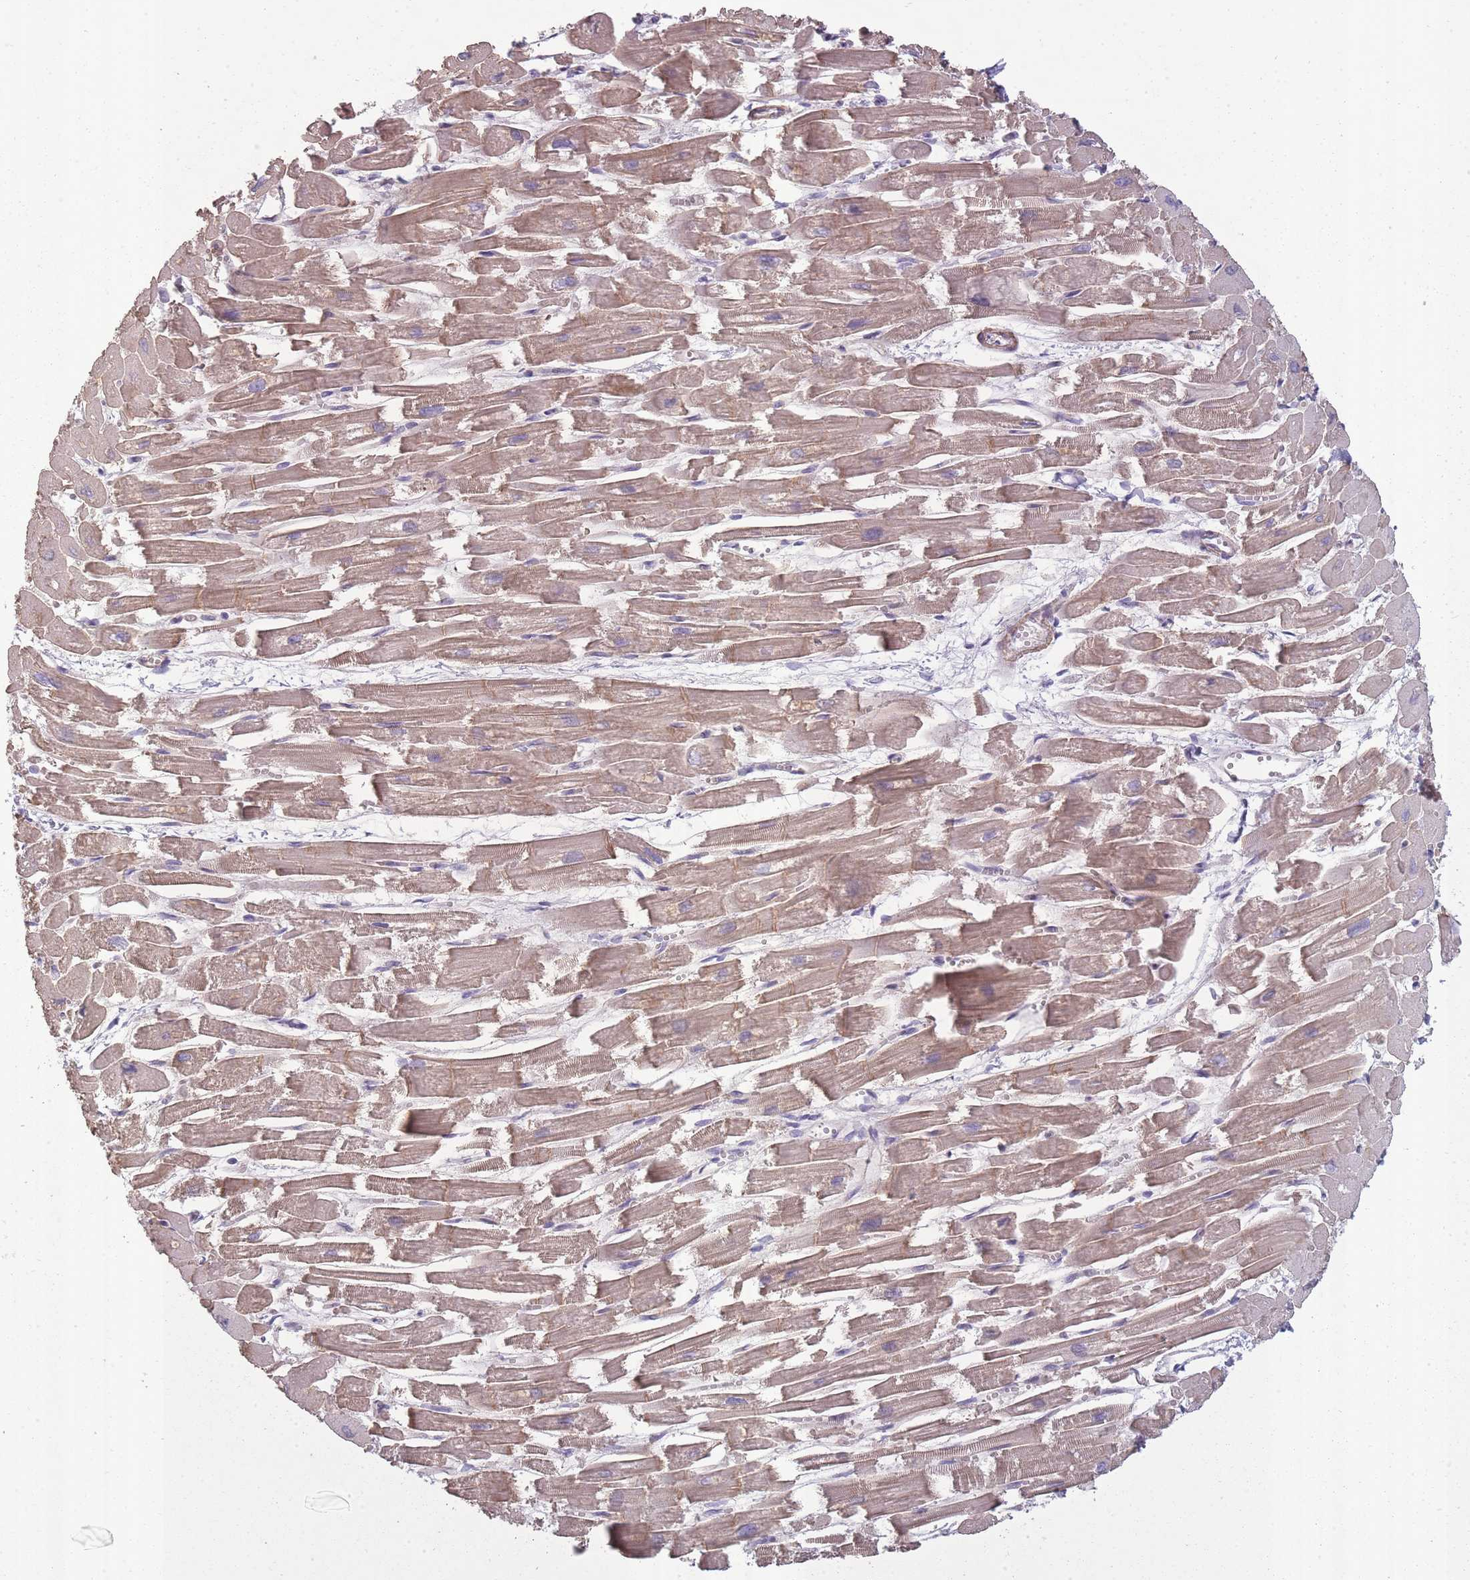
{"staining": {"intensity": "weak", "quantity": "25%-75%", "location": "cytoplasmic/membranous"}, "tissue": "heart muscle", "cell_type": "Cardiomyocytes", "image_type": "normal", "snomed": [{"axis": "morphology", "description": "Normal tissue, NOS"}, {"axis": "topography", "description": "Heart"}], "caption": "Heart muscle was stained to show a protein in brown. There is low levels of weak cytoplasmic/membranous positivity in about 25%-75% of cardiomyocytes. Immunohistochemistry (ihc) stains the protein of interest in brown and the nuclei are stained blue.", "gene": "SLC8A2", "patient": {"sex": "male", "age": 54}}